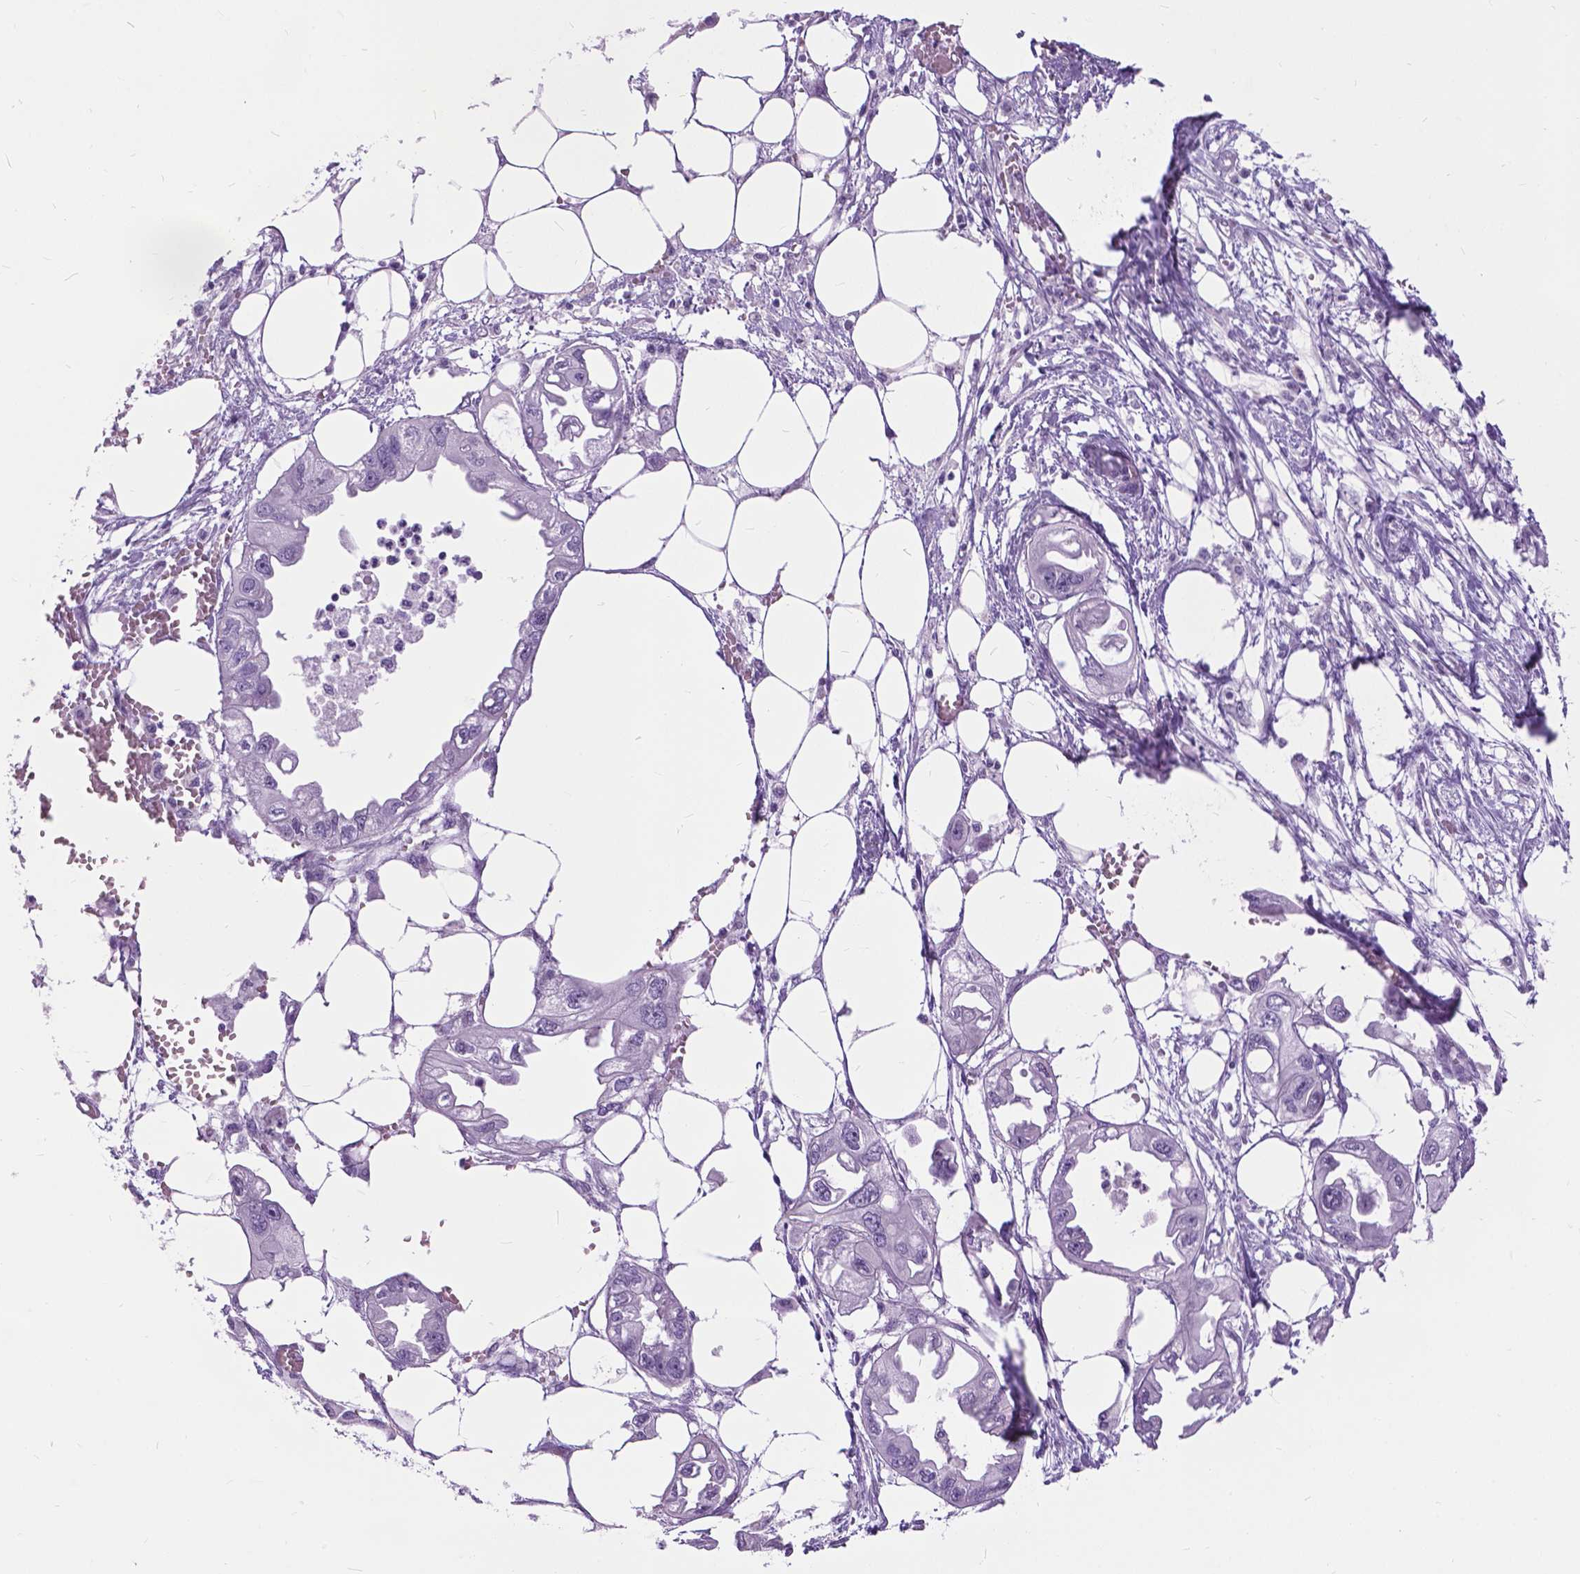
{"staining": {"intensity": "negative", "quantity": "none", "location": "none"}, "tissue": "endometrial cancer", "cell_type": "Tumor cells", "image_type": "cancer", "snomed": [{"axis": "morphology", "description": "Adenocarcinoma, NOS"}, {"axis": "morphology", "description": "Adenocarcinoma, metastatic, NOS"}, {"axis": "topography", "description": "Adipose tissue"}, {"axis": "topography", "description": "Endometrium"}], "caption": "Micrograph shows no significant protein expression in tumor cells of endometrial cancer.", "gene": "PROB1", "patient": {"sex": "female", "age": 67}}